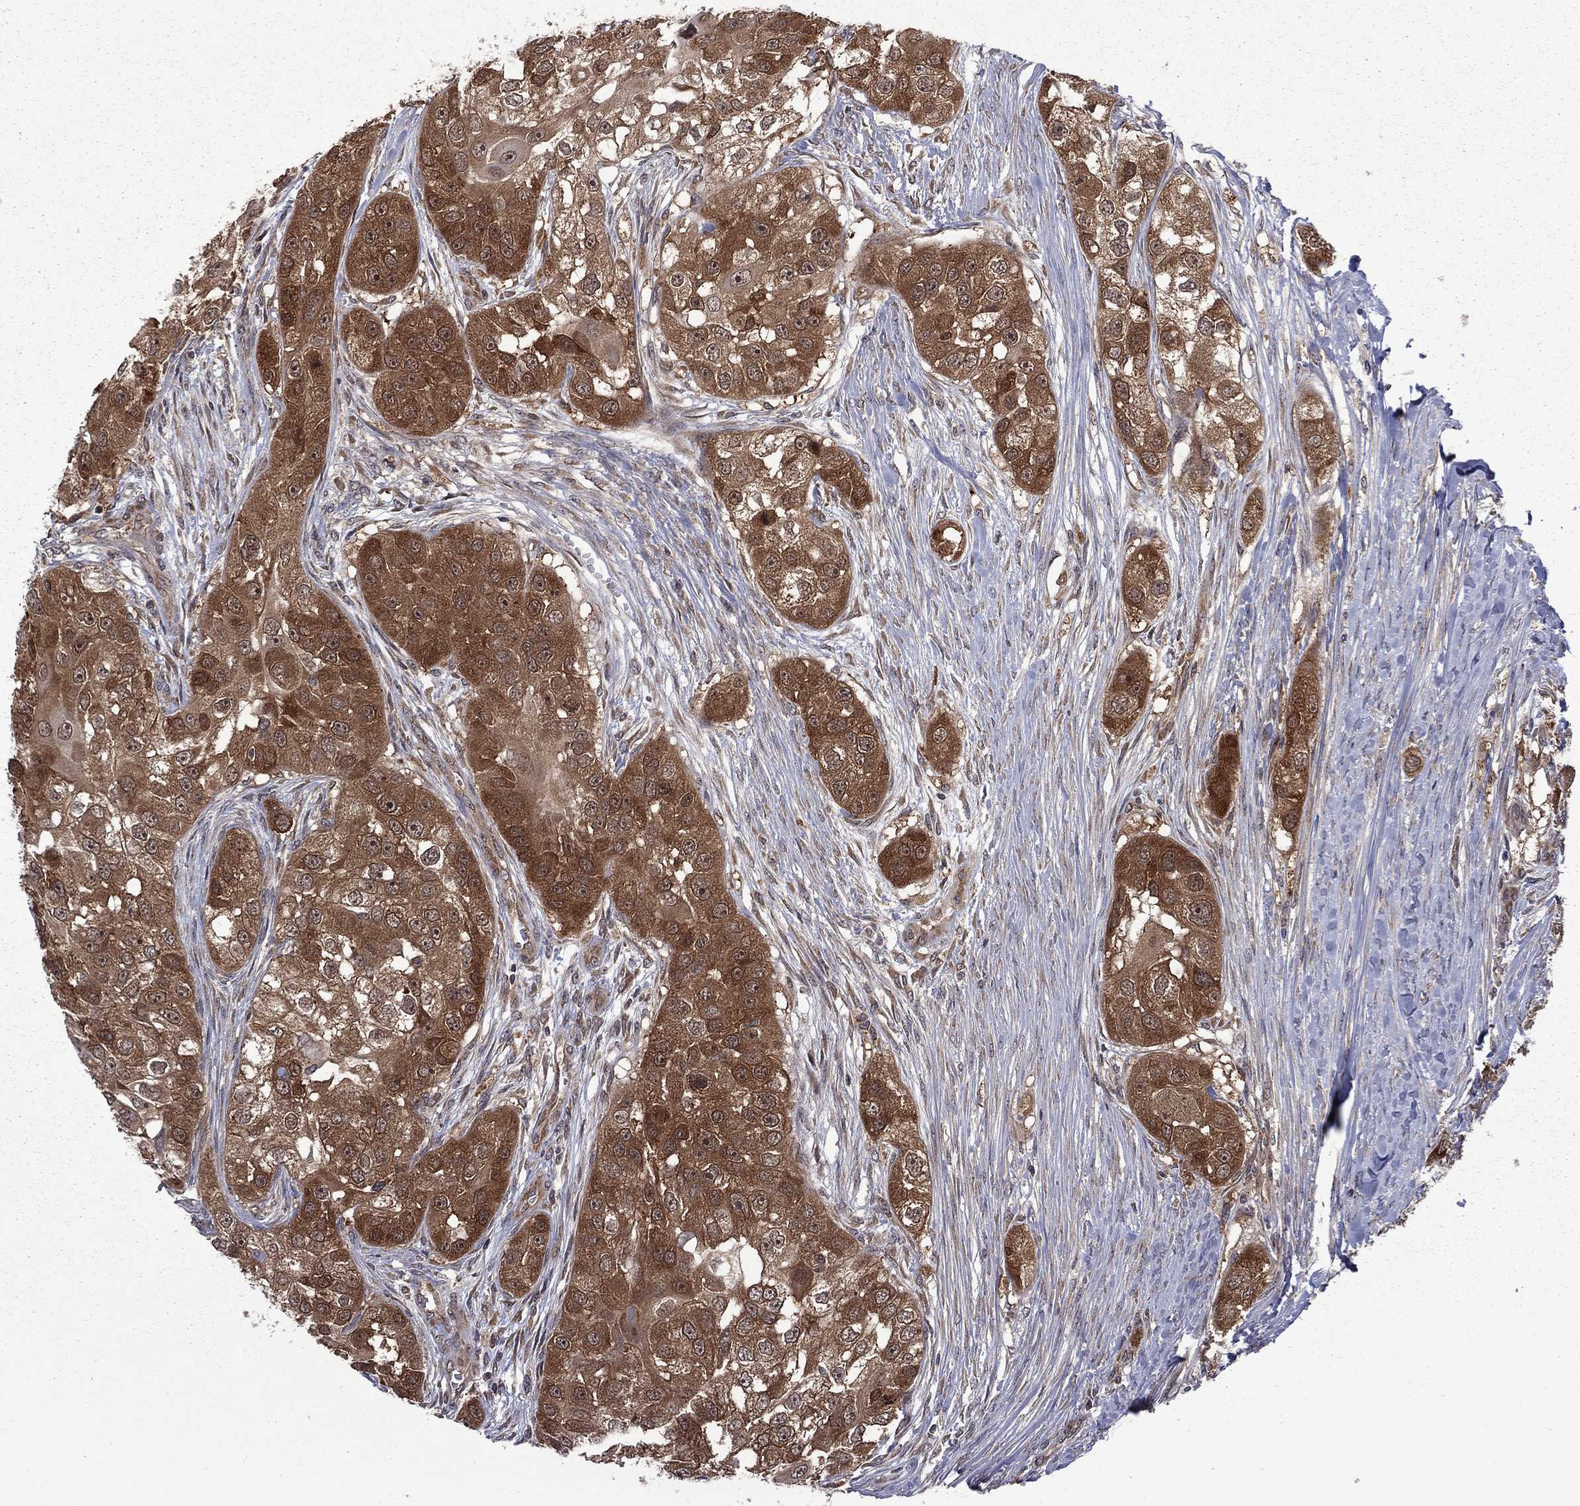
{"staining": {"intensity": "strong", "quantity": ">75%", "location": "cytoplasmic/membranous"}, "tissue": "head and neck cancer", "cell_type": "Tumor cells", "image_type": "cancer", "snomed": [{"axis": "morphology", "description": "Normal tissue, NOS"}, {"axis": "morphology", "description": "Squamous cell carcinoma, NOS"}, {"axis": "topography", "description": "Skeletal muscle"}, {"axis": "topography", "description": "Head-Neck"}], "caption": "This micrograph displays immunohistochemistry staining of squamous cell carcinoma (head and neck), with high strong cytoplasmic/membranous positivity in approximately >75% of tumor cells.", "gene": "NAA50", "patient": {"sex": "male", "age": 51}}